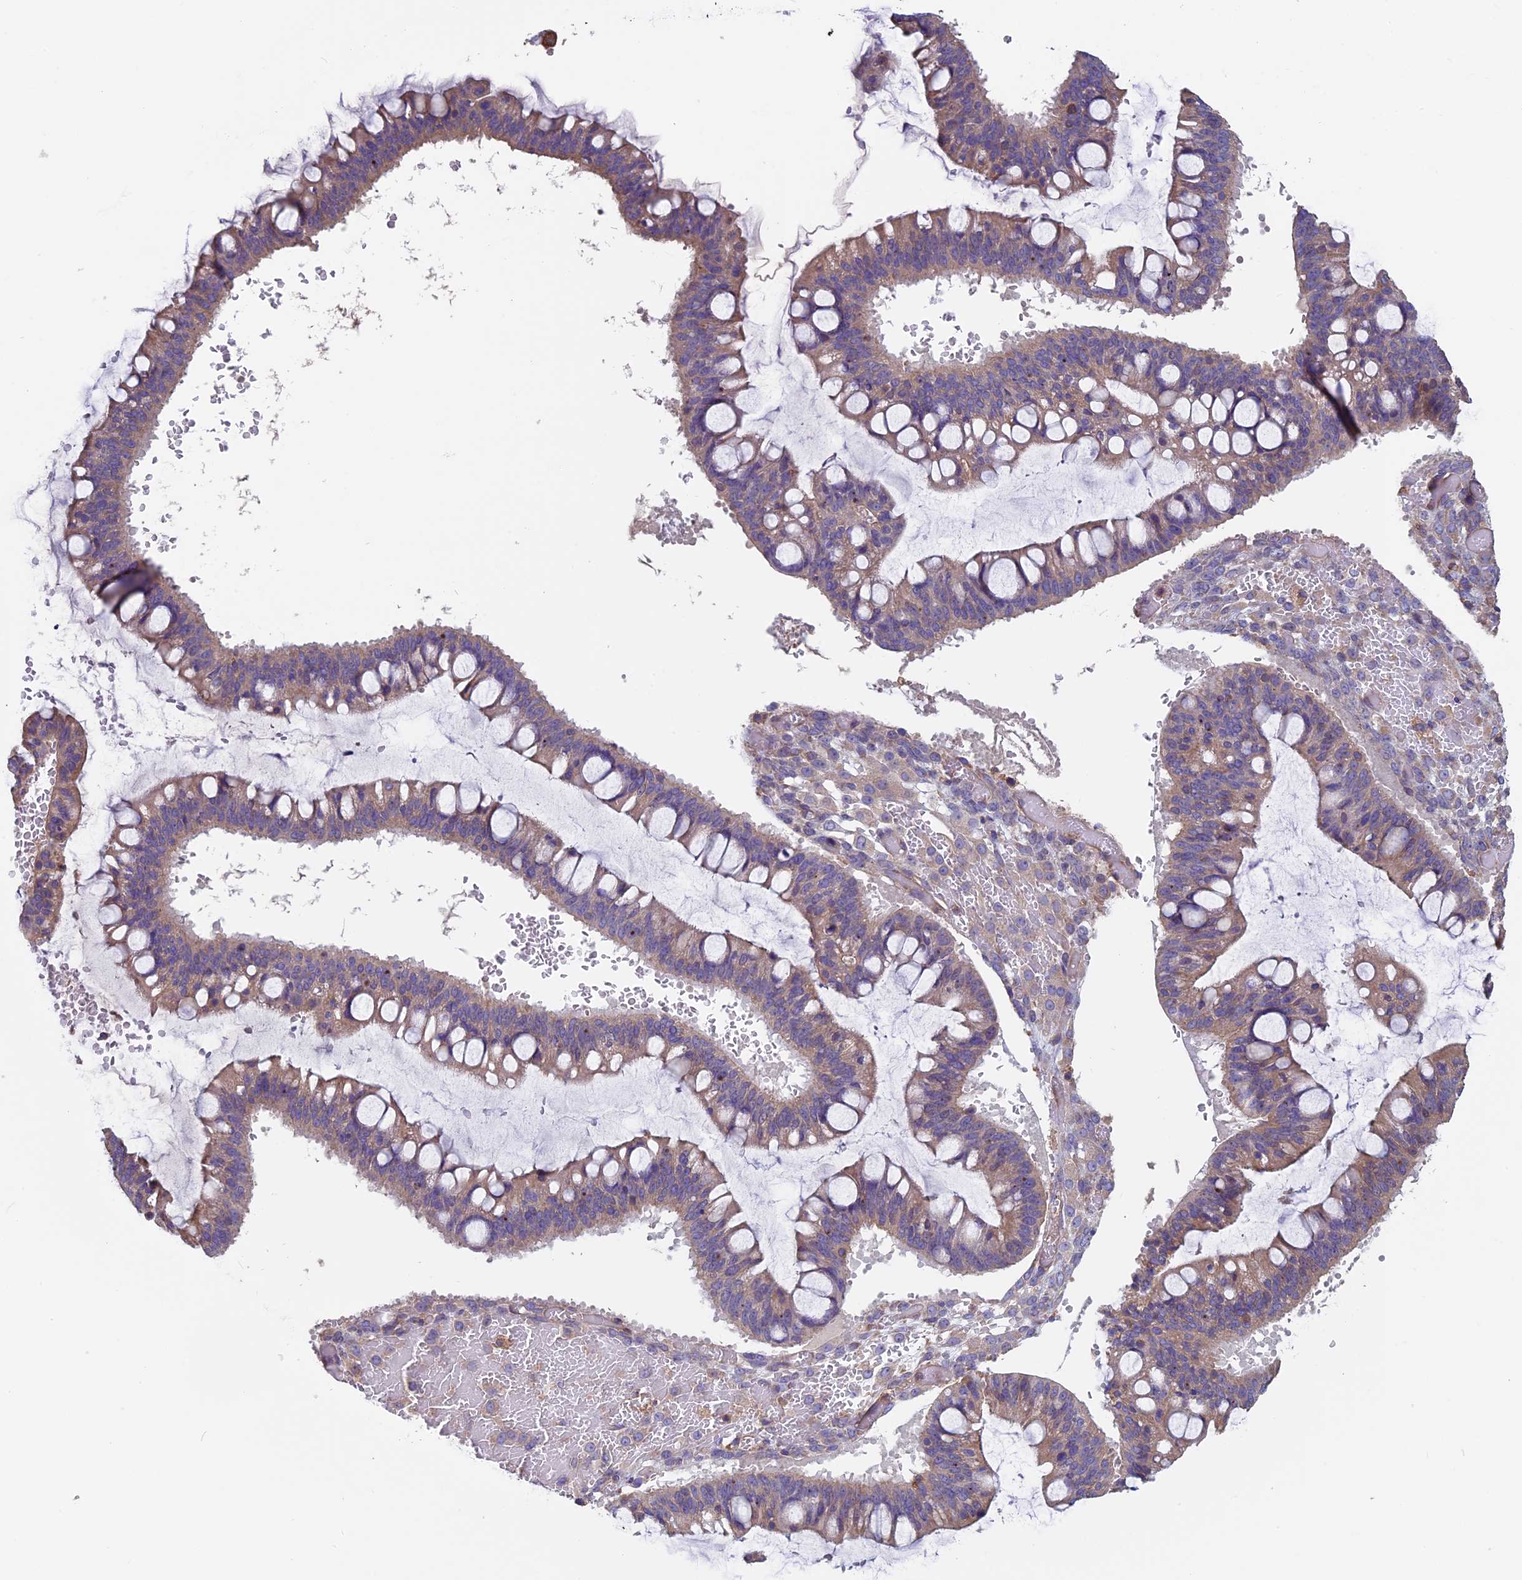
{"staining": {"intensity": "weak", "quantity": "25%-75%", "location": "cytoplasmic/membranous"}, "tissue": "ovarian cancer", "cell_type": "Tumor cells", "image_type": "cancer", "snomed": [{"axis": "morphology", "description": "Cystadenocarcinoma, mucinous, NOS"}, {"axis": "topography", "description": "Ovary"}], "caption": "Weak cytoplasmic/membranous expression for a protein is present in about 25%-75% of tumor cells of mucinous cystadenocarcinoma (ovarian) using immunohistochemistry.", "gene": "CCDC153", "patient": {"sex": "female", "age": 73}}